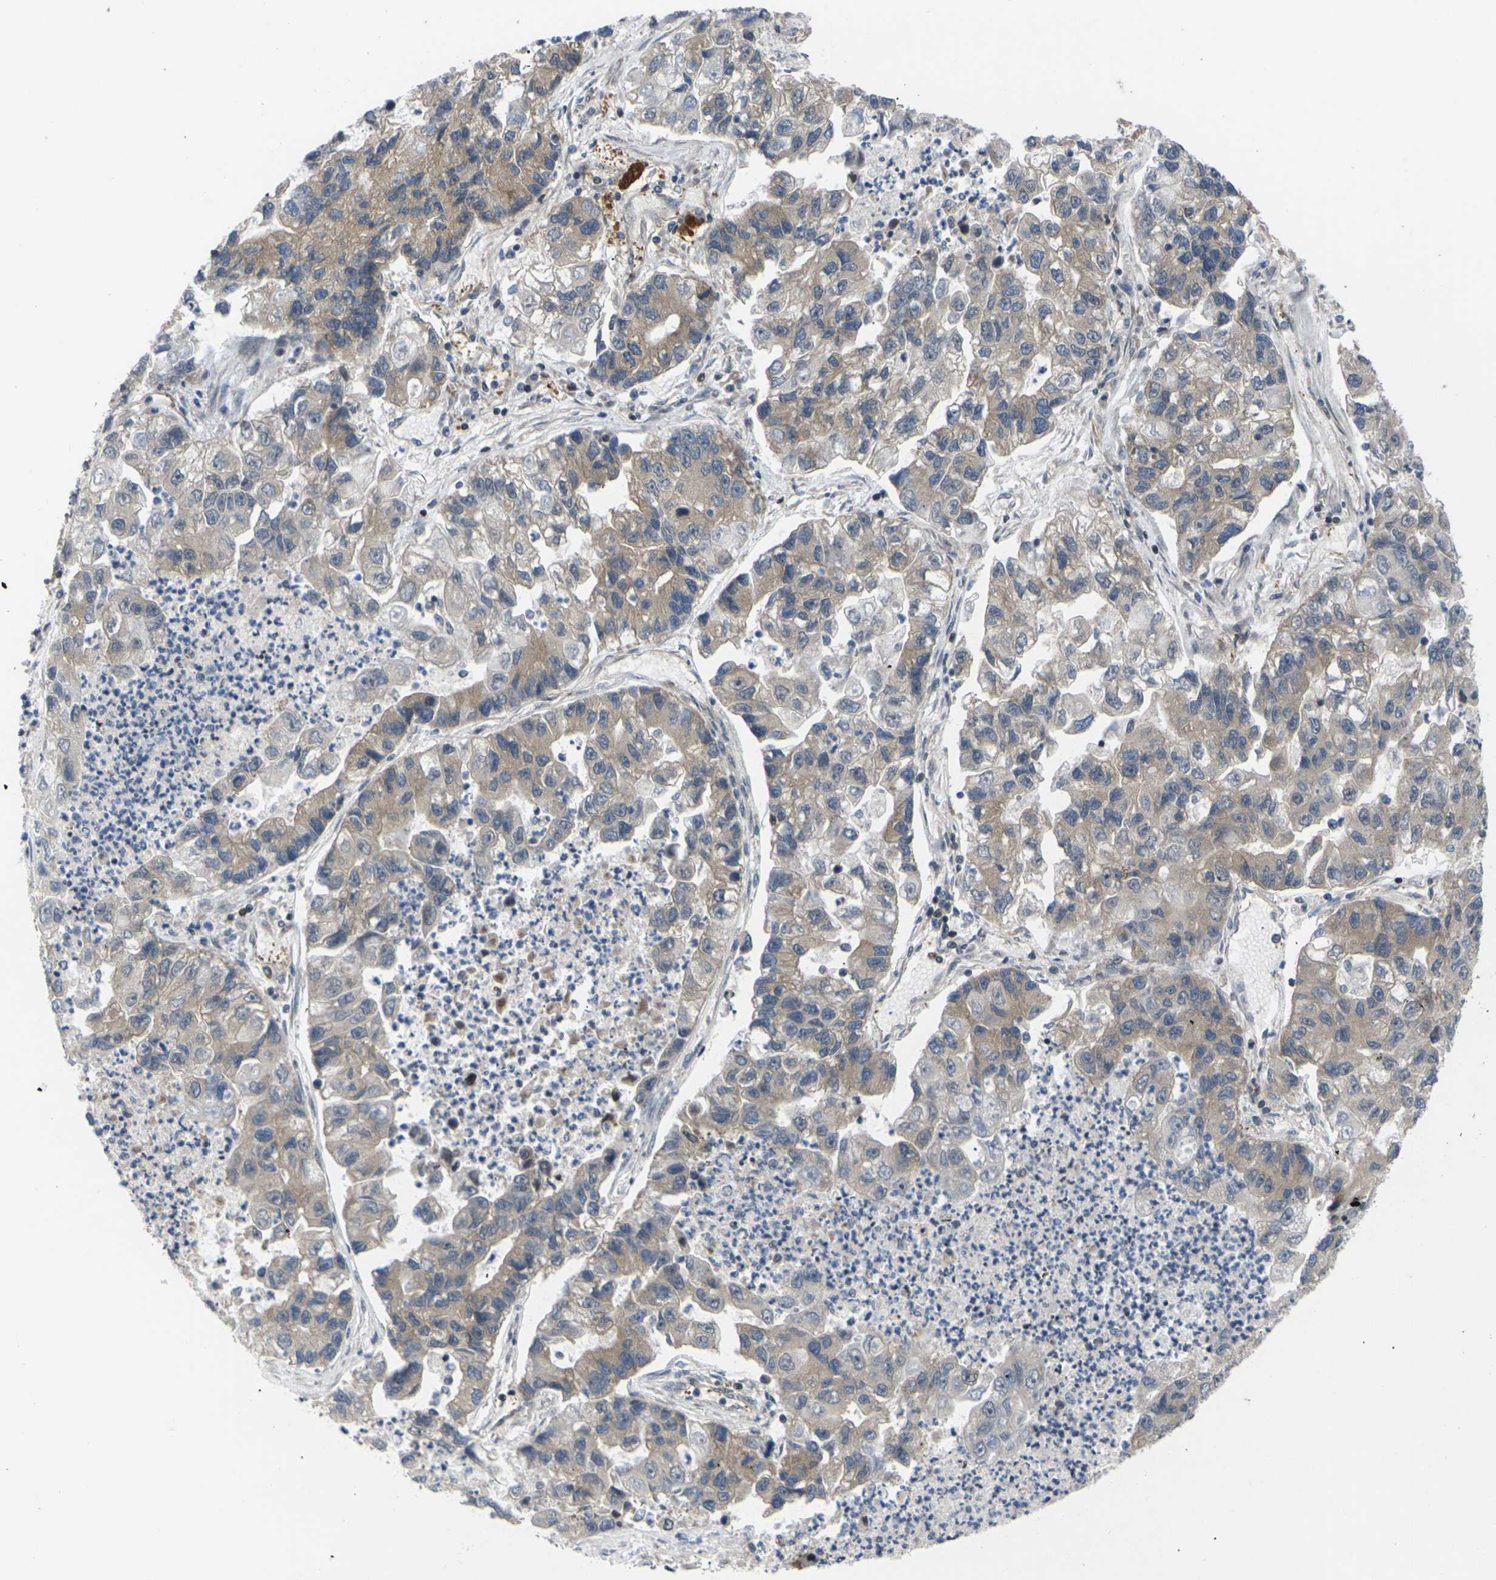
{"staining": {"intensity": "moderate", "quantity": ">75%", "location": "cytoplasmic/membranous"}, "tissue": "lung cancer", "cell_type": "Tumor cells", "image_type": "cancer", "snomed": [{"axis": "morphology", "description": "Adenocarcinoma, NOS"}, {"axis": "topography", "description": "Lung"}], "caption": "IHC (DAB) staining of human lung adenocarcinoma shows moderate cytoplasmic/membranous protein expression in approximately >75% of tumor cells.", "gene": "RPS6KA3", "patient": {"sex": "female", "age": 51}}